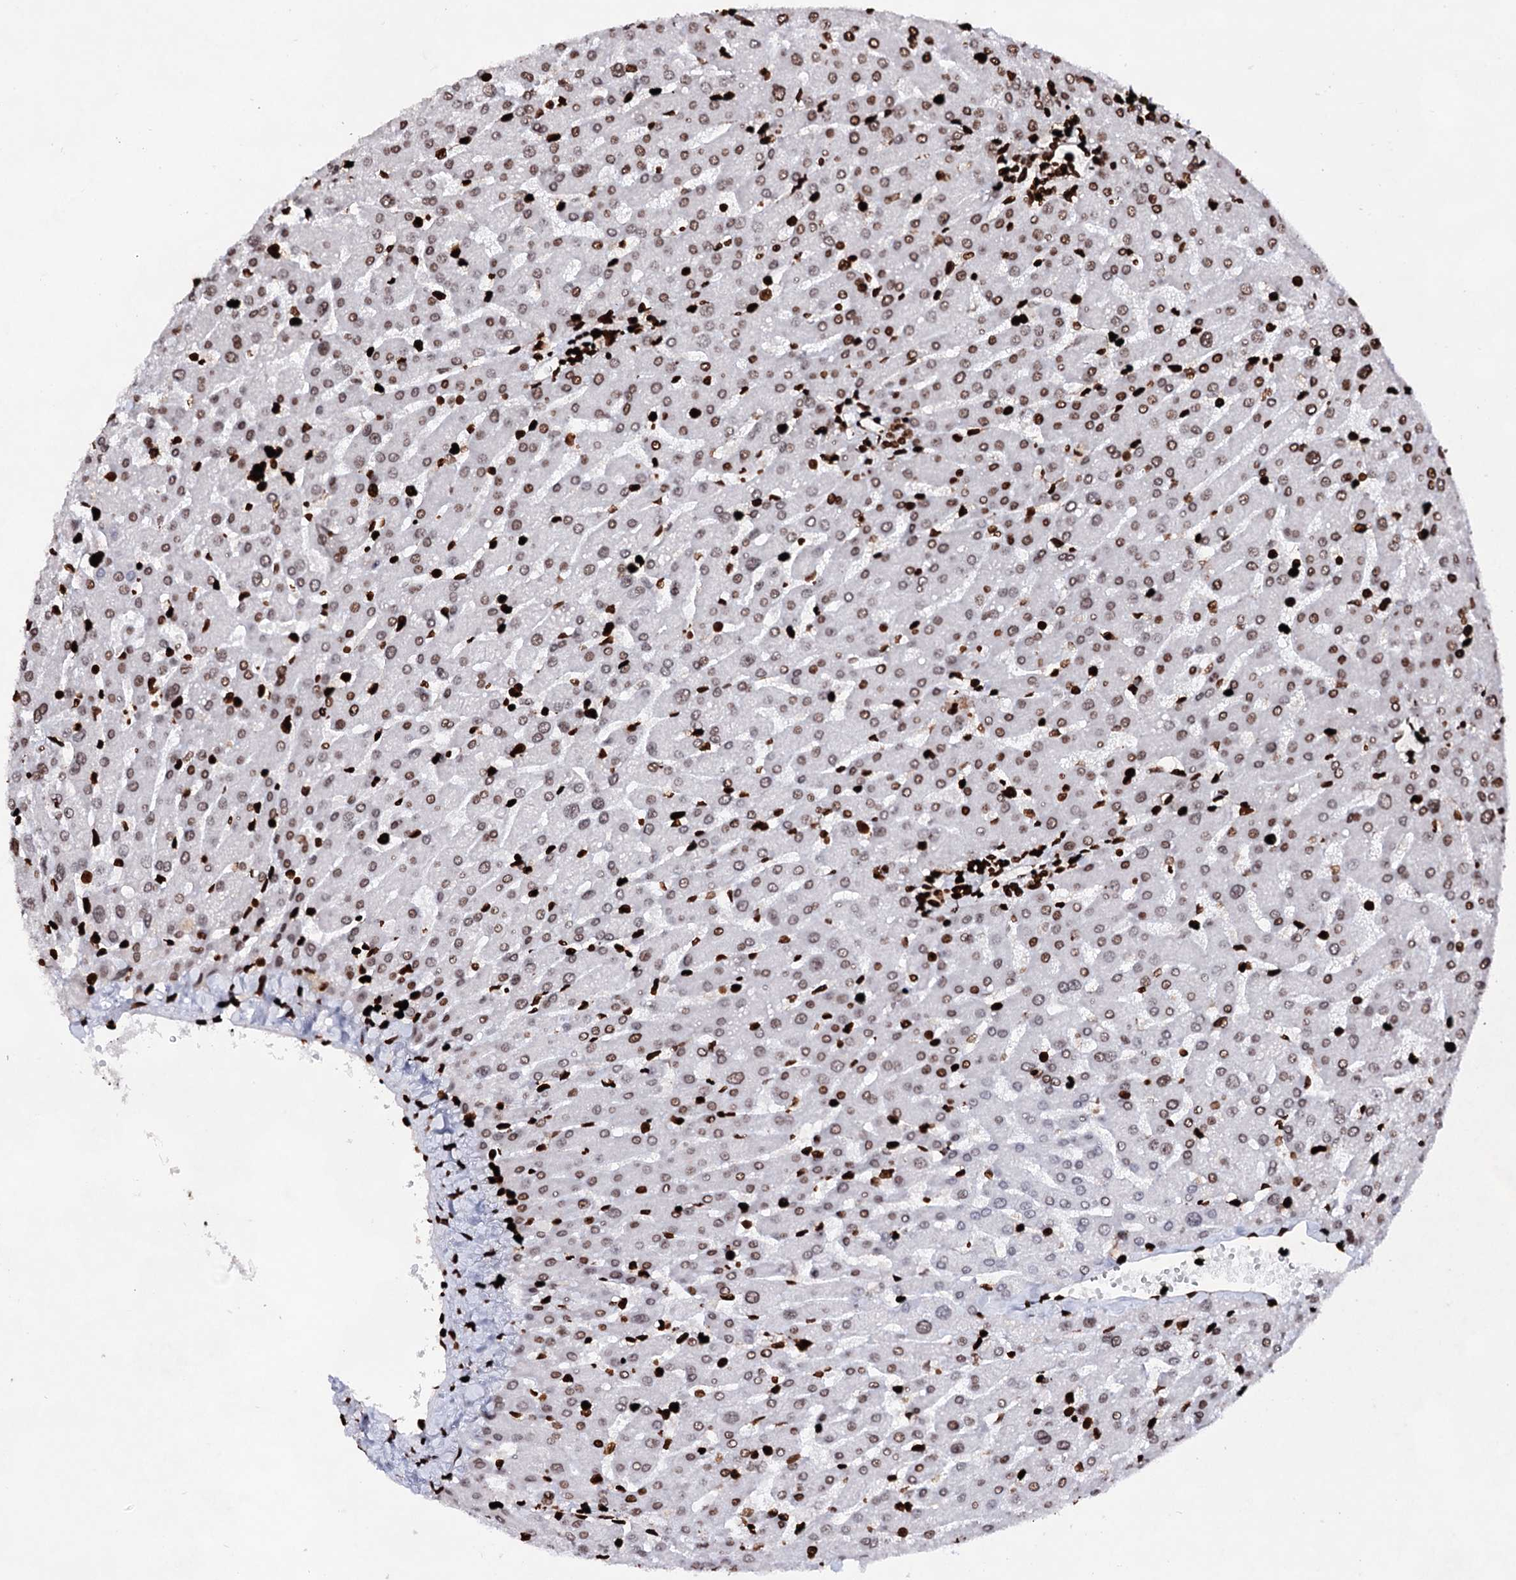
{"staining": {"intensity": "strong", "quantity": "25%-75%", "location": "nuclear"}, "tissue": "liver", "cell_type": "Cholangiocytes", "image_type": "normal", "snomed": [{"axis": "morphology", "description": "Normal tissue, NOS"}, {"axis": "topography", "description": "Liver"}], "caption": "Immunohistochemistry (IHC) histopathology image of unremarkable liver stained for a protein (brown), which displays high levels of strong nuclear positivity in about 25%-75% of cholangiocytes.", "gene": "HMGB2", "patient": {"sex": "male", "age": 55}}